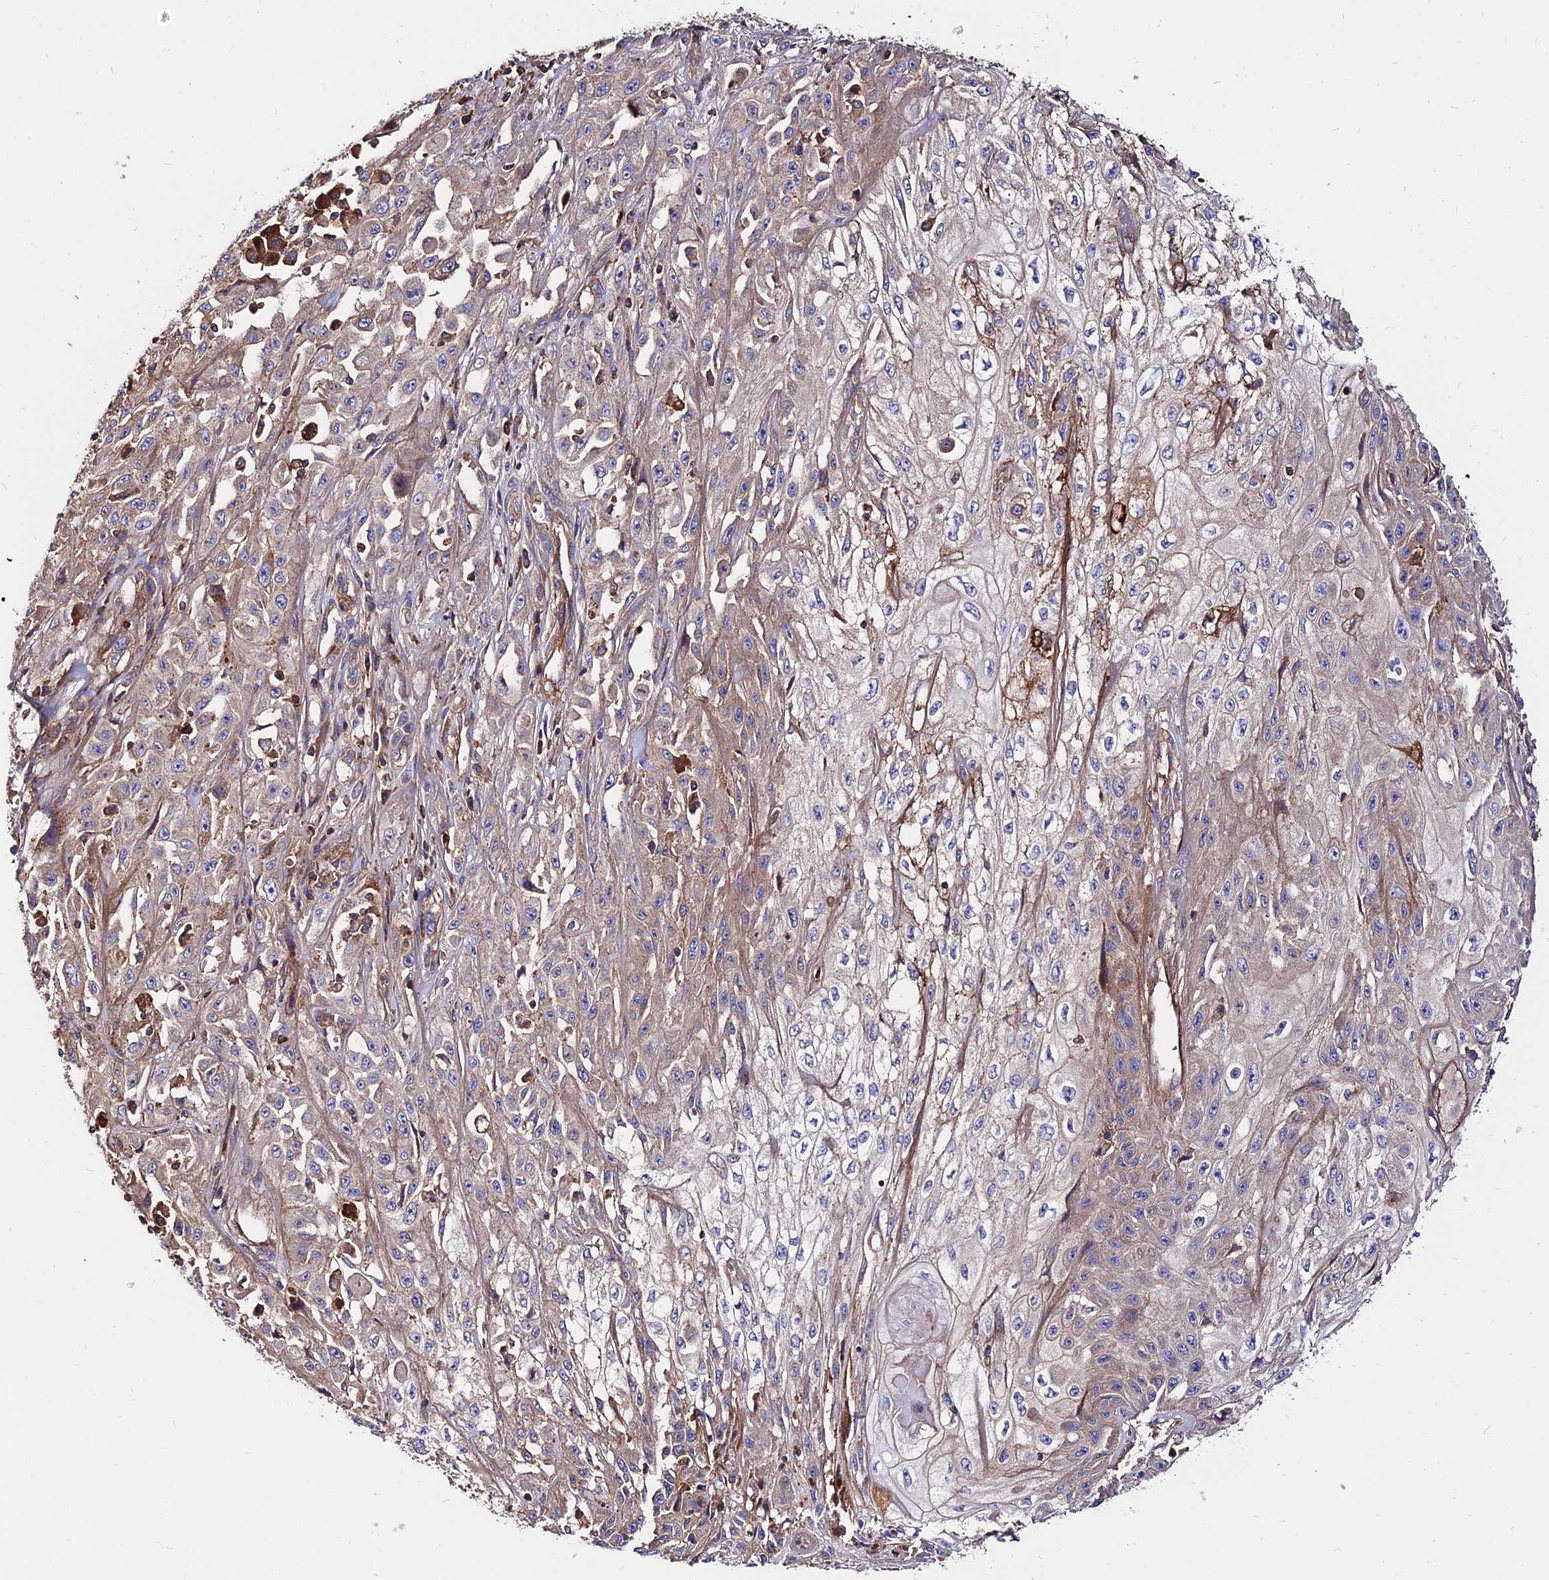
{"staining": {"intensity": "weak", "quantity": "25%-75%", "location": "cytoplasmic/membranous"}, "tissue": "skin cancer", "cell_type": "Tumor cells", "image_type": "cancer", "snomed": [{"axis": "morphology", "description": "Squamous cell carcinoma, NOS"}, {"axis": "morphology", "description": "Squamous cell carcinoma, metastatic, NOS"}, {"axis": "topography", "description": "Skin"}, {"axis": "topography", "description": "Lymph node"}], "caption": "A brown stain highlights weak cytoplasmic/membranous staining of a protein in human metastatic squamous cell carcinoma (skin) tumor cells. Nuclei are stained in blue.", "gene": "PYM1", "patient": {"sex": "male", "age": 75}}